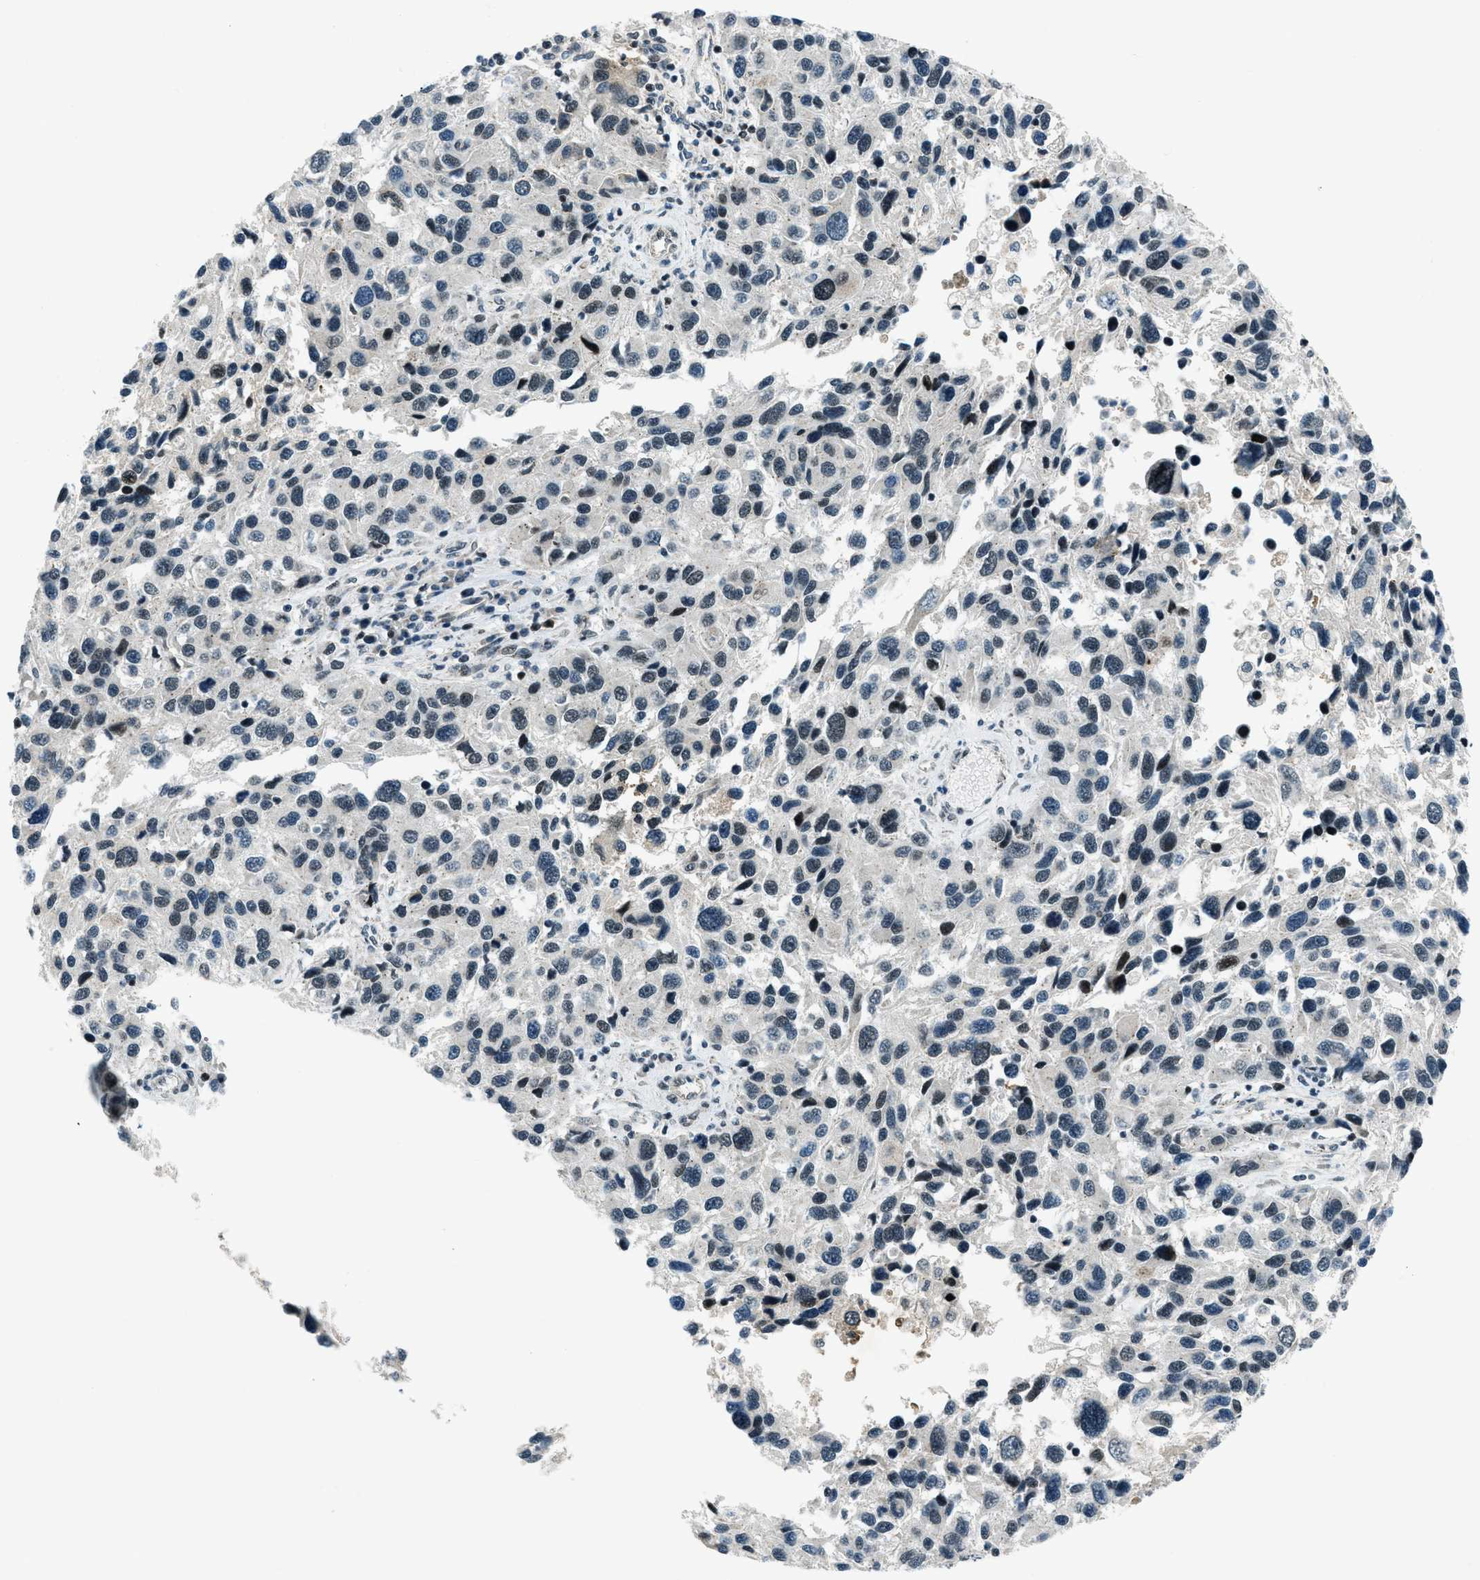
{"staining": {"intensity": "negative", "quantity": "none", "location": "none"}, "tissue": "melanoma", "cell_type": "Tumor cells", "image_type": "cancer", "snomed": [{"axis": "morphology", "description": "Malignant melanoma, NOS"}, {"axis": "topography", "description": "Skin"}], "caption": "Immunohistochemistry photomicrograph of malignant melanoma stained for a protein (brown), which demonstrates no positivity in tumor cells.", "gene": "KLF6", "patient": {"sex": "male", "age": 53}}